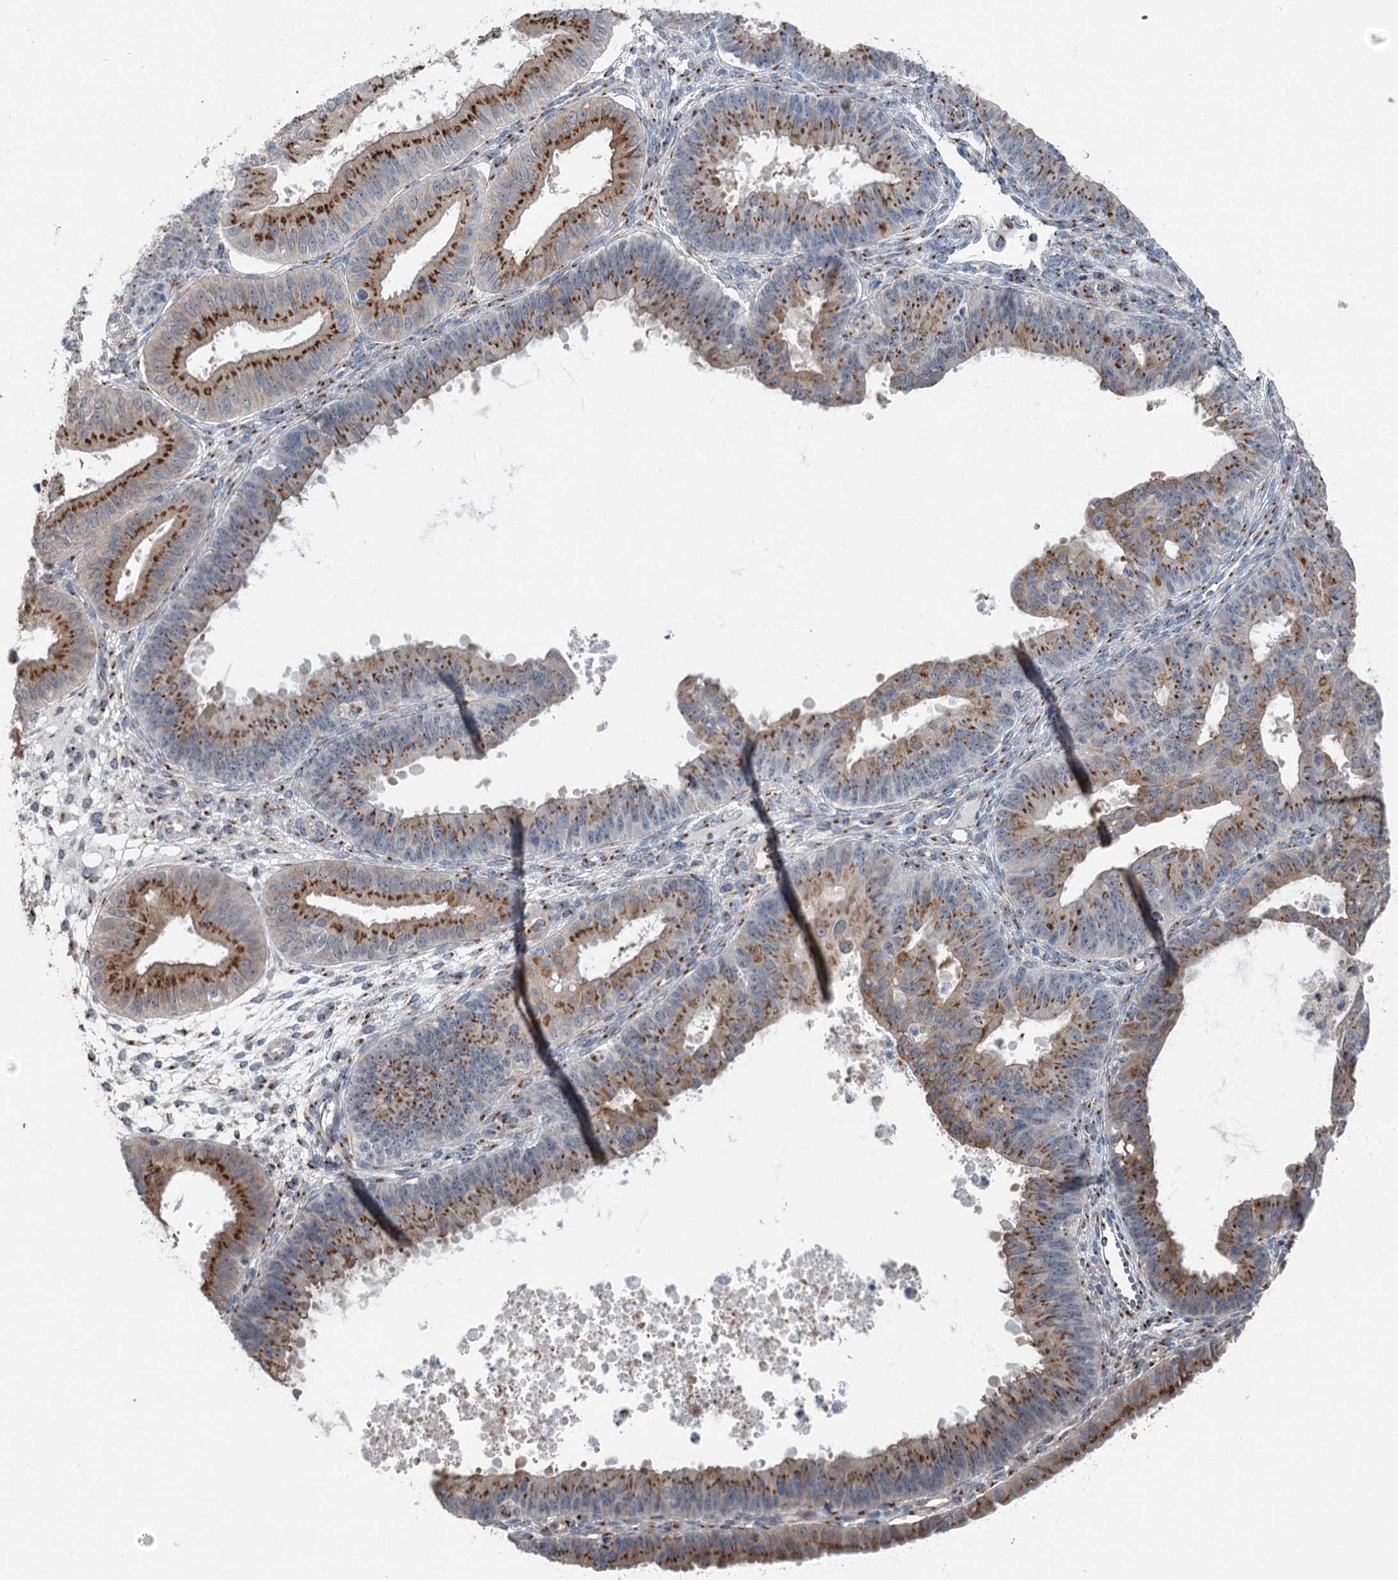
{"staining": {"intensity": "strong", "quantity": "25%-75%", "location": "cytoplasmic/membranous"}, "tissue": "ovarian cancer", "cell_type": "Tumor cells", "image_type": "cancer", "snomed": [{"axis": "morphology", "description": "Carcinoma, endometroid"}, {"axis": "topography", "description": "Appendix"}, {"axis": "topography", "description": "Ovary"}], "caption": "An IHC photomicrograph of tumor tissue is shown. Protein staining in brown shows strong cytoplasmic/membranous positivity in ovarian cancer within tumor cells.", "gene": "ITIH5", "patient": {"sex": "female", "age": 42}}